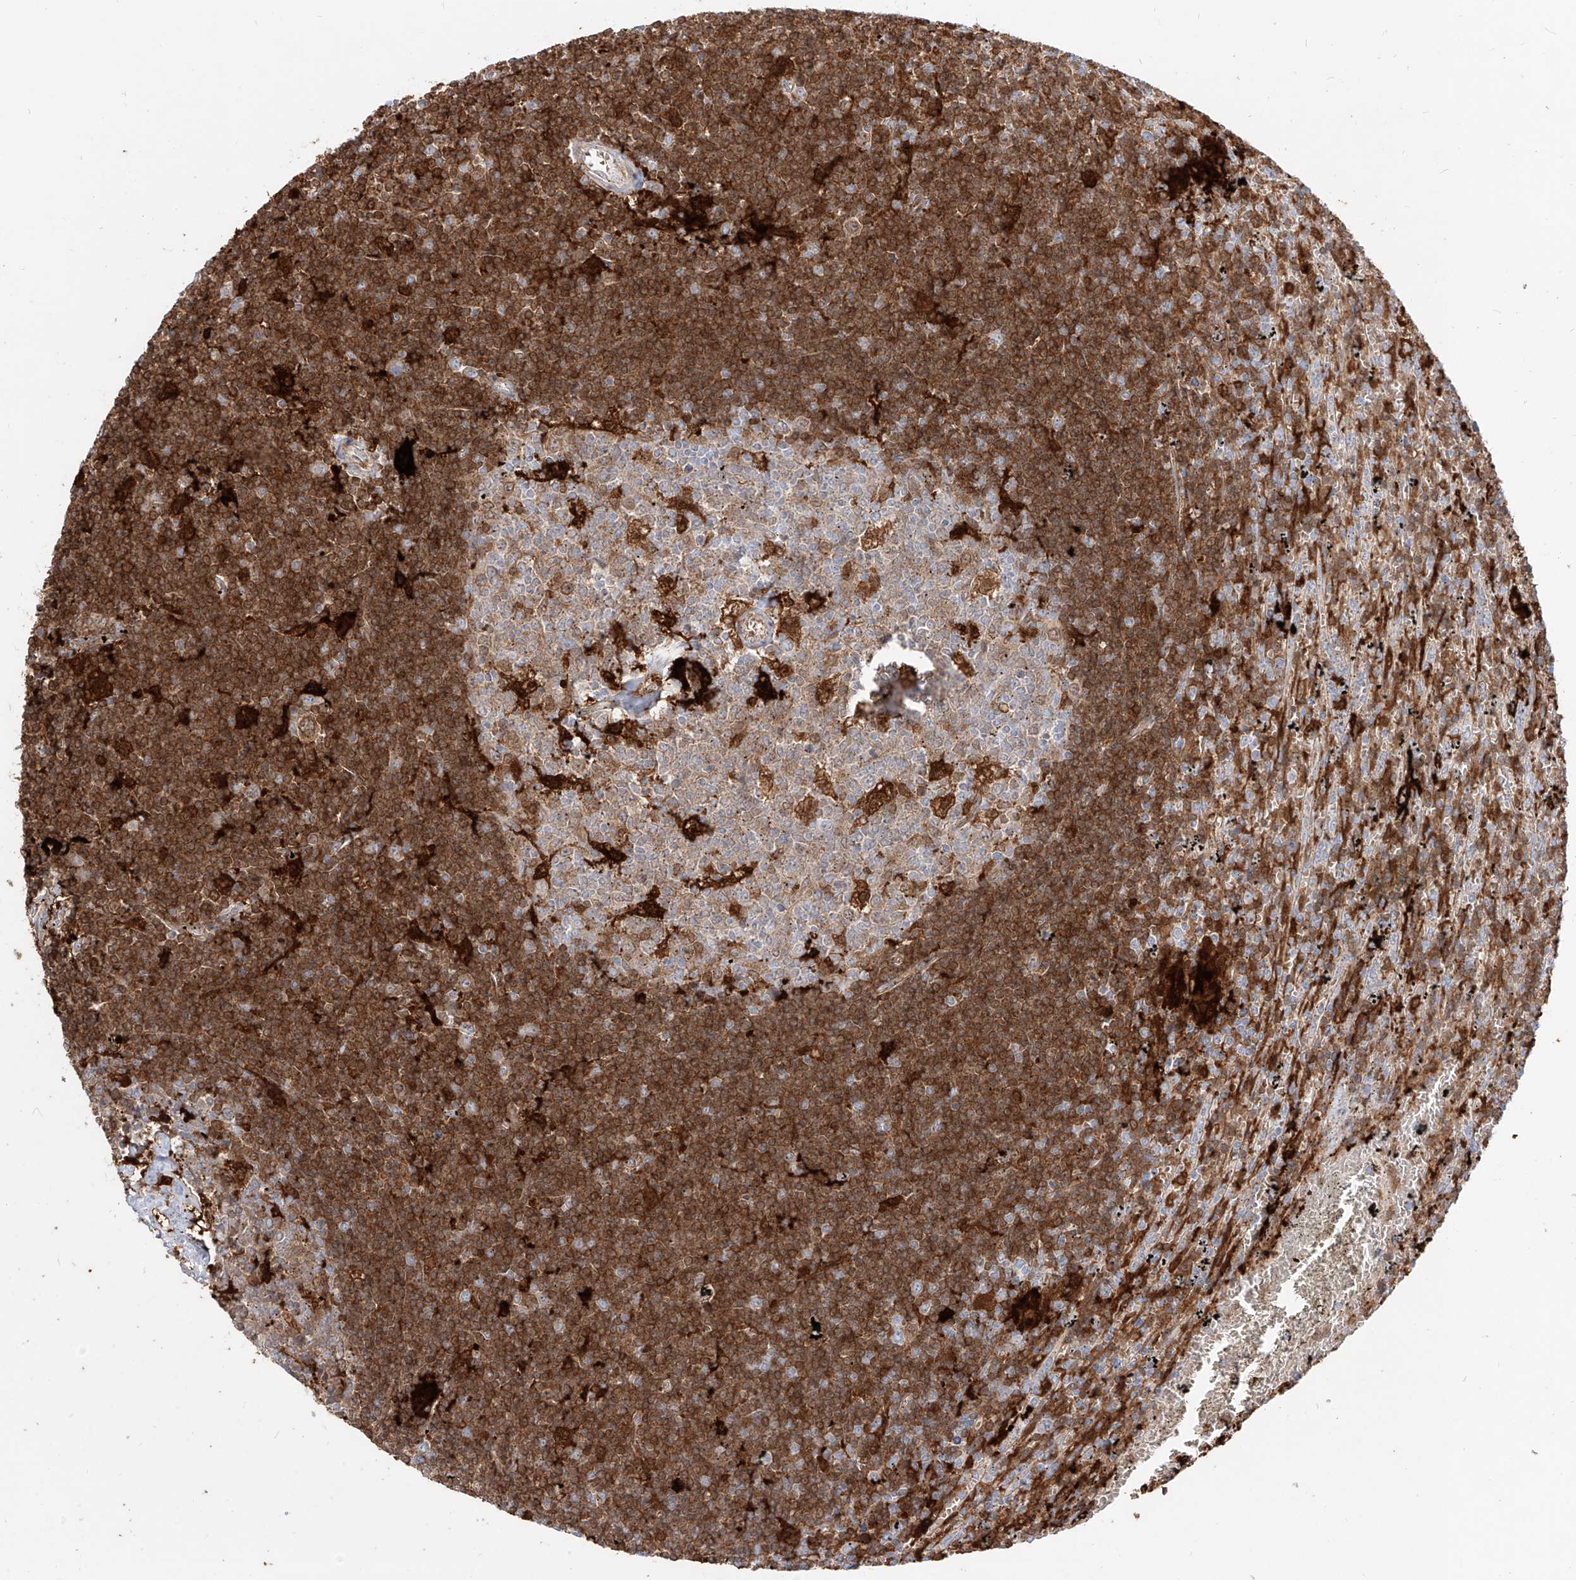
{"staining": {"intensity": "moderate", "quantity": ">75%", "location": "cytoplasmic/membranous"}, "tissue": "lymphoma", "cell_type": "Tumor cells", "image_type": "cancer", "snomed": [{"axis": "morphology", "description": "Malignant lymphoma, non-Hodgkin's type, Low grade"}, {"axis": "topography", "description": "Spleen"}], "caption": "Low-grade malignant lymphoma, non-Hodgkin's type stained with a protein marker shows moderate staining in tumor cells.", "gene": "KYNU", "patient": {"sex": "male", "age": 76}}